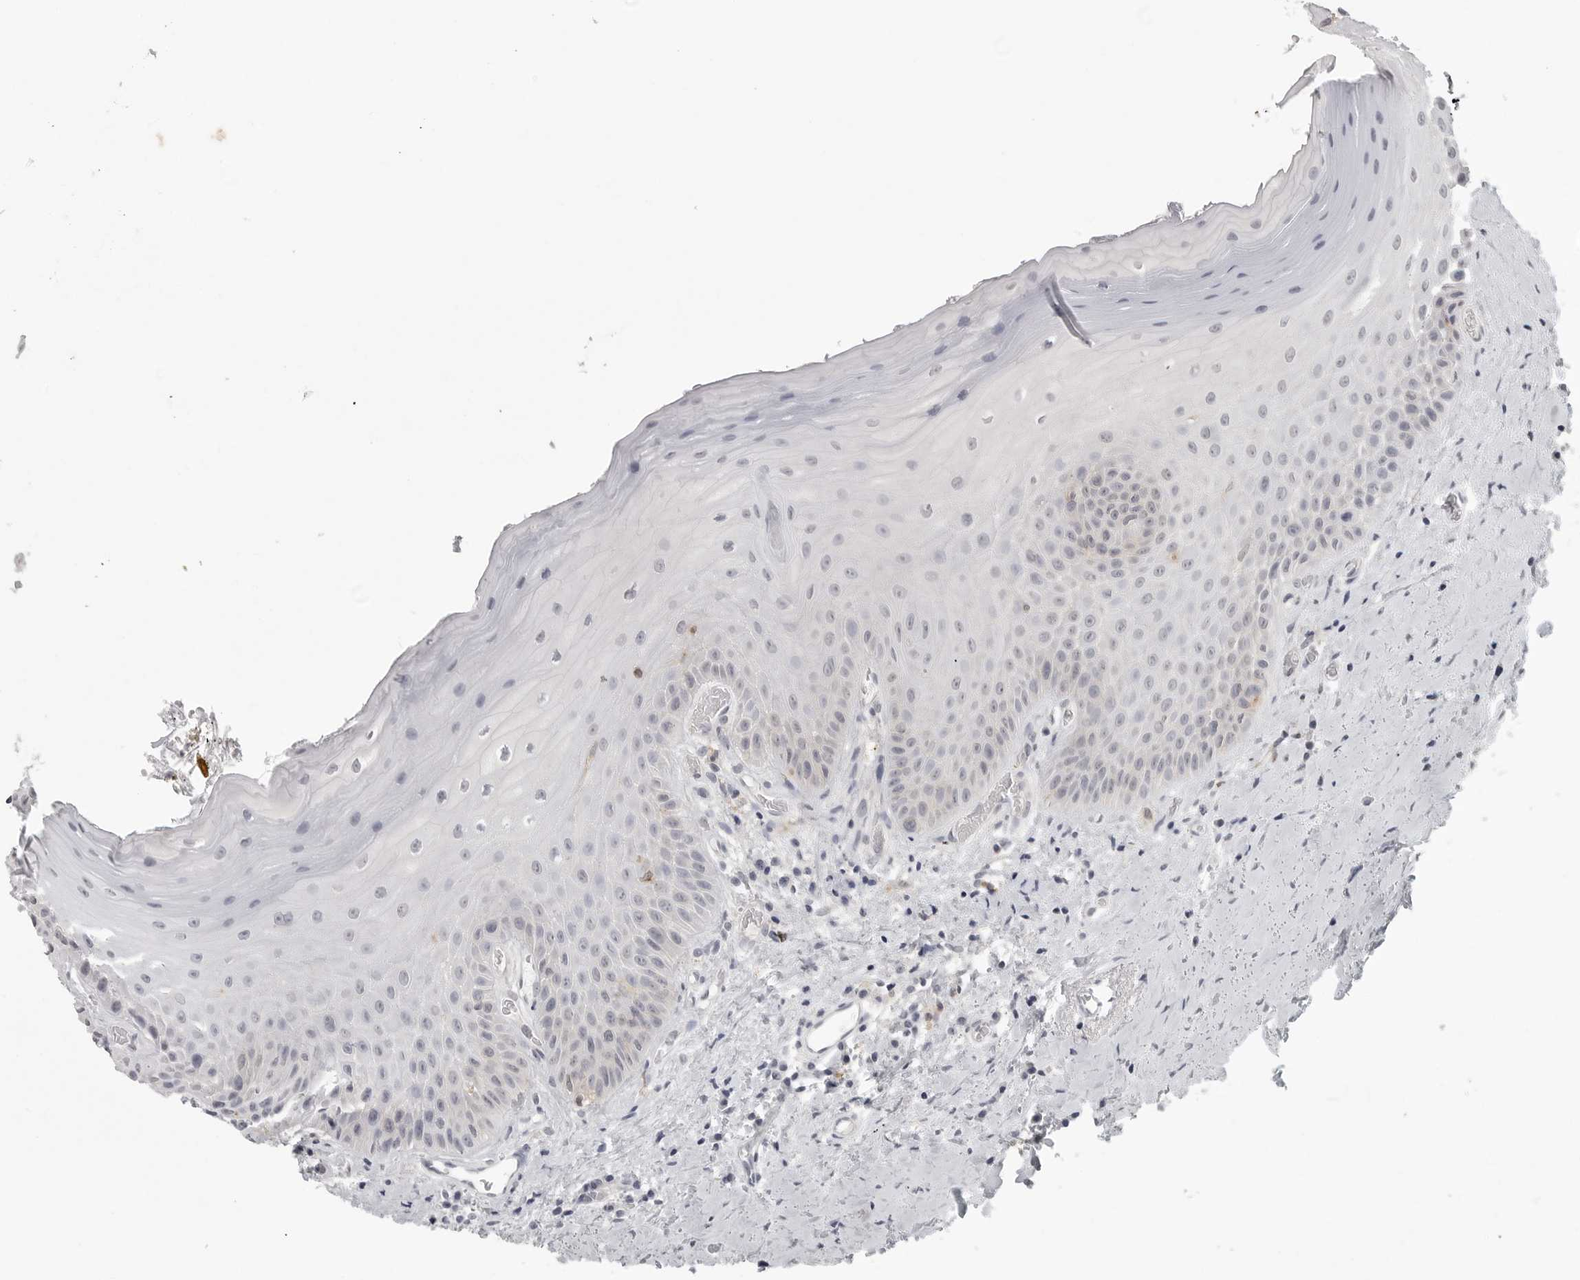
{"staining": {"intensity": "negative", "quantity": "none", "location": "none"}, "tissue": "oral mucosa", "cell_type": "Squamous epithelial cells", "image_type": "normal", "snomed": [{"axis": "morphology", "description": "Normal tissue, NOS"}, {"axis": "topography", "description": "Oral tissue"}], "caption": "An IHC photomicrograph of unremarkable oral mucosa is shown. There is no staining in squamous epithelial cells of oral mucosa.", "gene": "IFNGR1", "patient": {"sex": "male", "age": 66}}